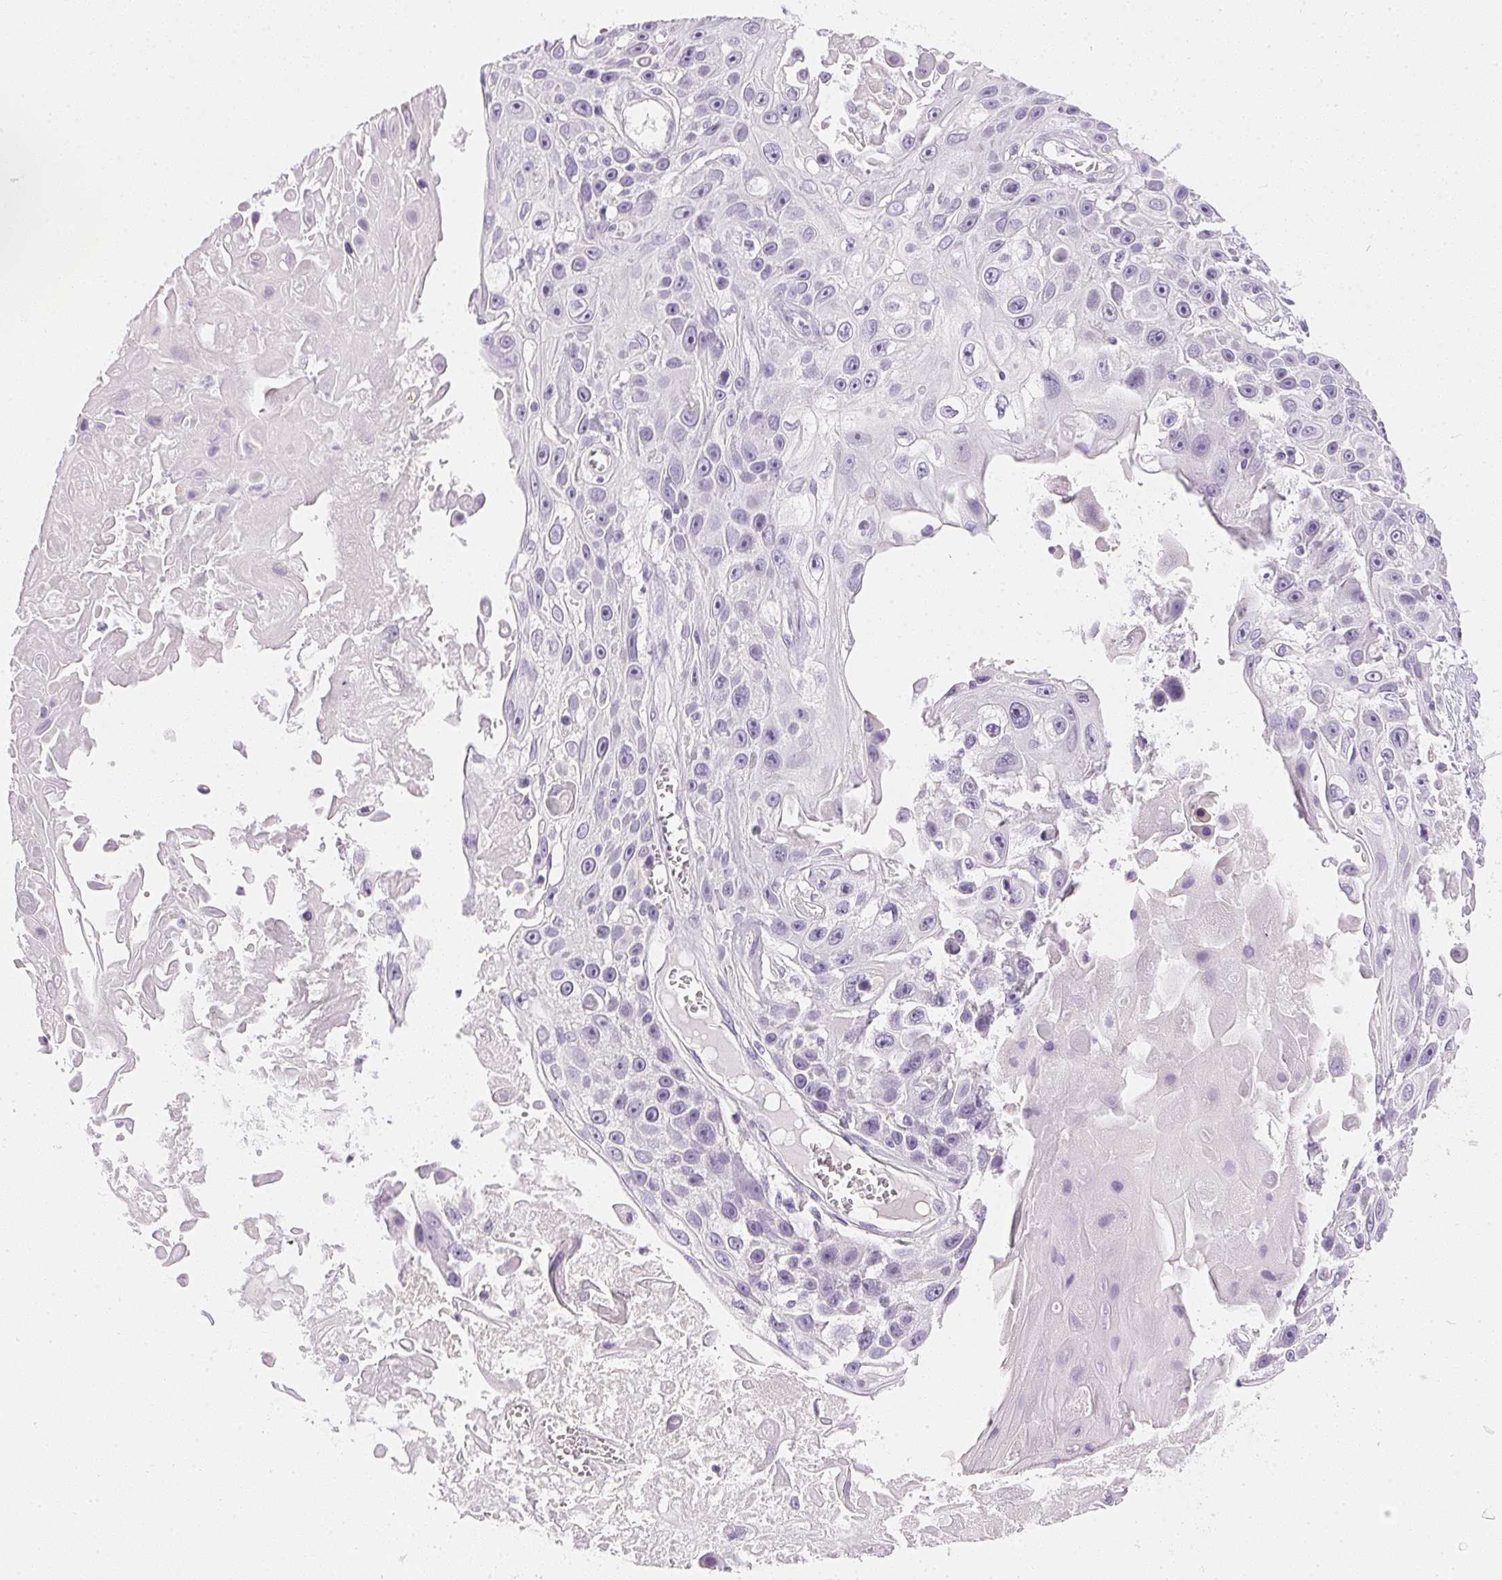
{"staining": {"intensity": "negative", "quantity": "none", "location": "none"}, "tissue": "skin cancer", "cell_type": "Tumor cells", "image_type": "cancer", "snomed": [{"axis": "morphology", "description": "Squamous cell carcinoma, NOS"}, {"axis": "topography", "description": "Skin"}], "caption": "Image shows no protein staining in tumor cells of skin squamous cell carcinoma tissue. (Stains: DAB immunohistochemistry (IHC) with hematoxylin counter stain, Microscopy: brightfield microscopy at high magnification).", "gene": "PPY", "patient": {"sex": "male", "age": 82}}